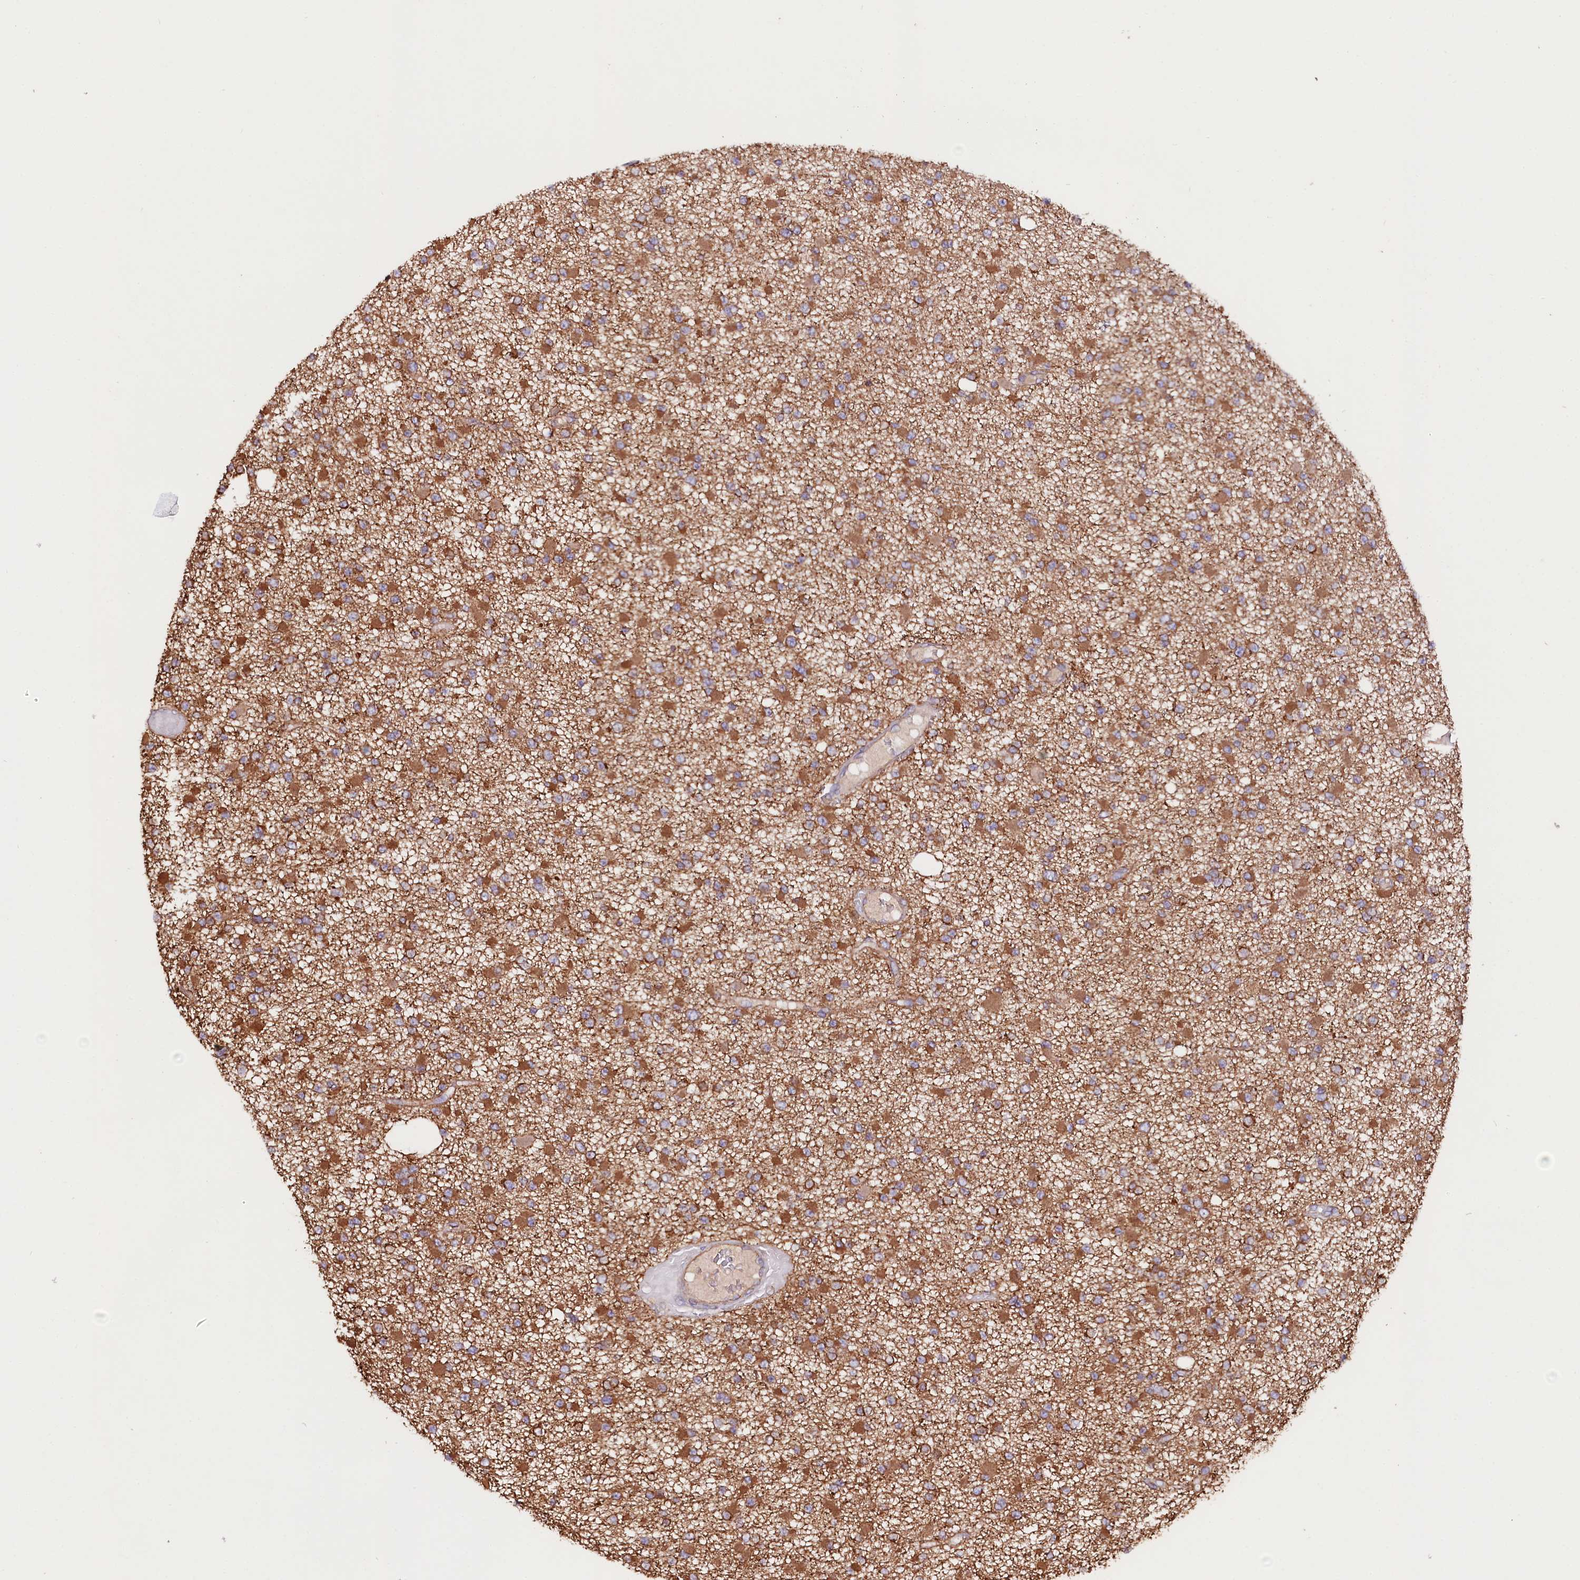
{"staining": {"intensity": "moderate", "quantity": ">75%", "location": "cytoplasmic/membranous"}, "tissue": "glioma", "cell_type": "Tumor cells", "image_type": "cancer", "snomed": [{"axis": "morphology", "description": "Glioma, malignant, Low grade"}, {"axis": "topography", "description": "Brain"}], "caption": "Immunohistochemistry (IHC) staining of malignant glioma (low-grade), which exhibits medium levels of moderate cytoplasmic/membranous expression in approximately >75% of tumor cells indicating moderate cytoplasmic/membranous protein staining. The staining was performed using DAB (brown) for protein detection and nuclei were counterstained in hematoxylin (blue).", "gene": "CEP295", "patient": {"sex": "female", "age": 22}}